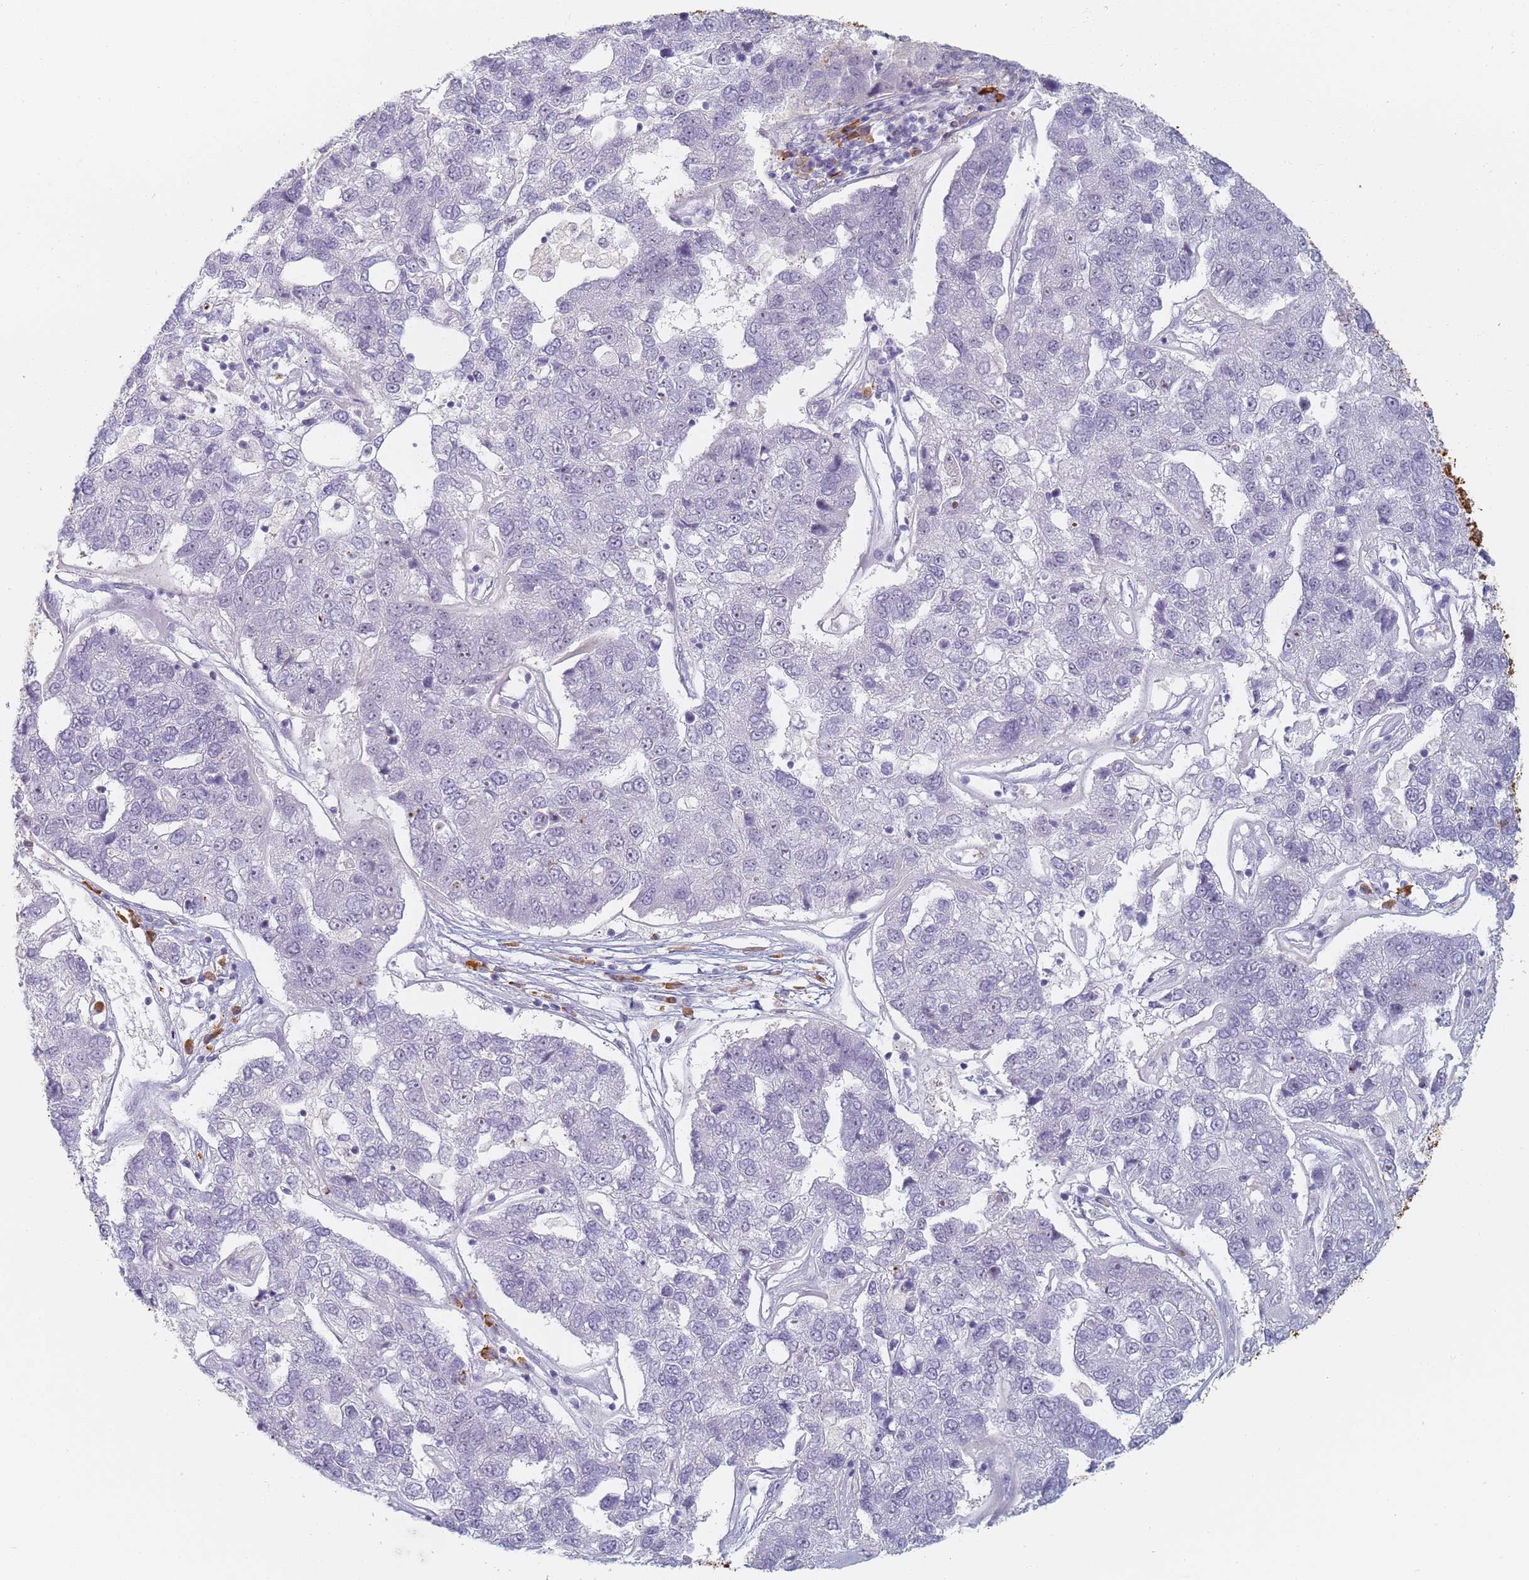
{"staining": {"intensity": "negative", "quantity": "none", "location": "none"}, "tissue": "pancreatic cancer", "cell_type": "Tumor cells", "image_type": "cancer", "snomed": [{"axis": "morphology", "description": "Adenocarcinoma, NOS"}, {"axis": "topography", "description": "Pancreas"}], "caption": "Tumor cells are negative for protein expression in human pancreatic cancer.", "gene": "SLC38A9", "patient": {"sex": "female", "age": 61}}